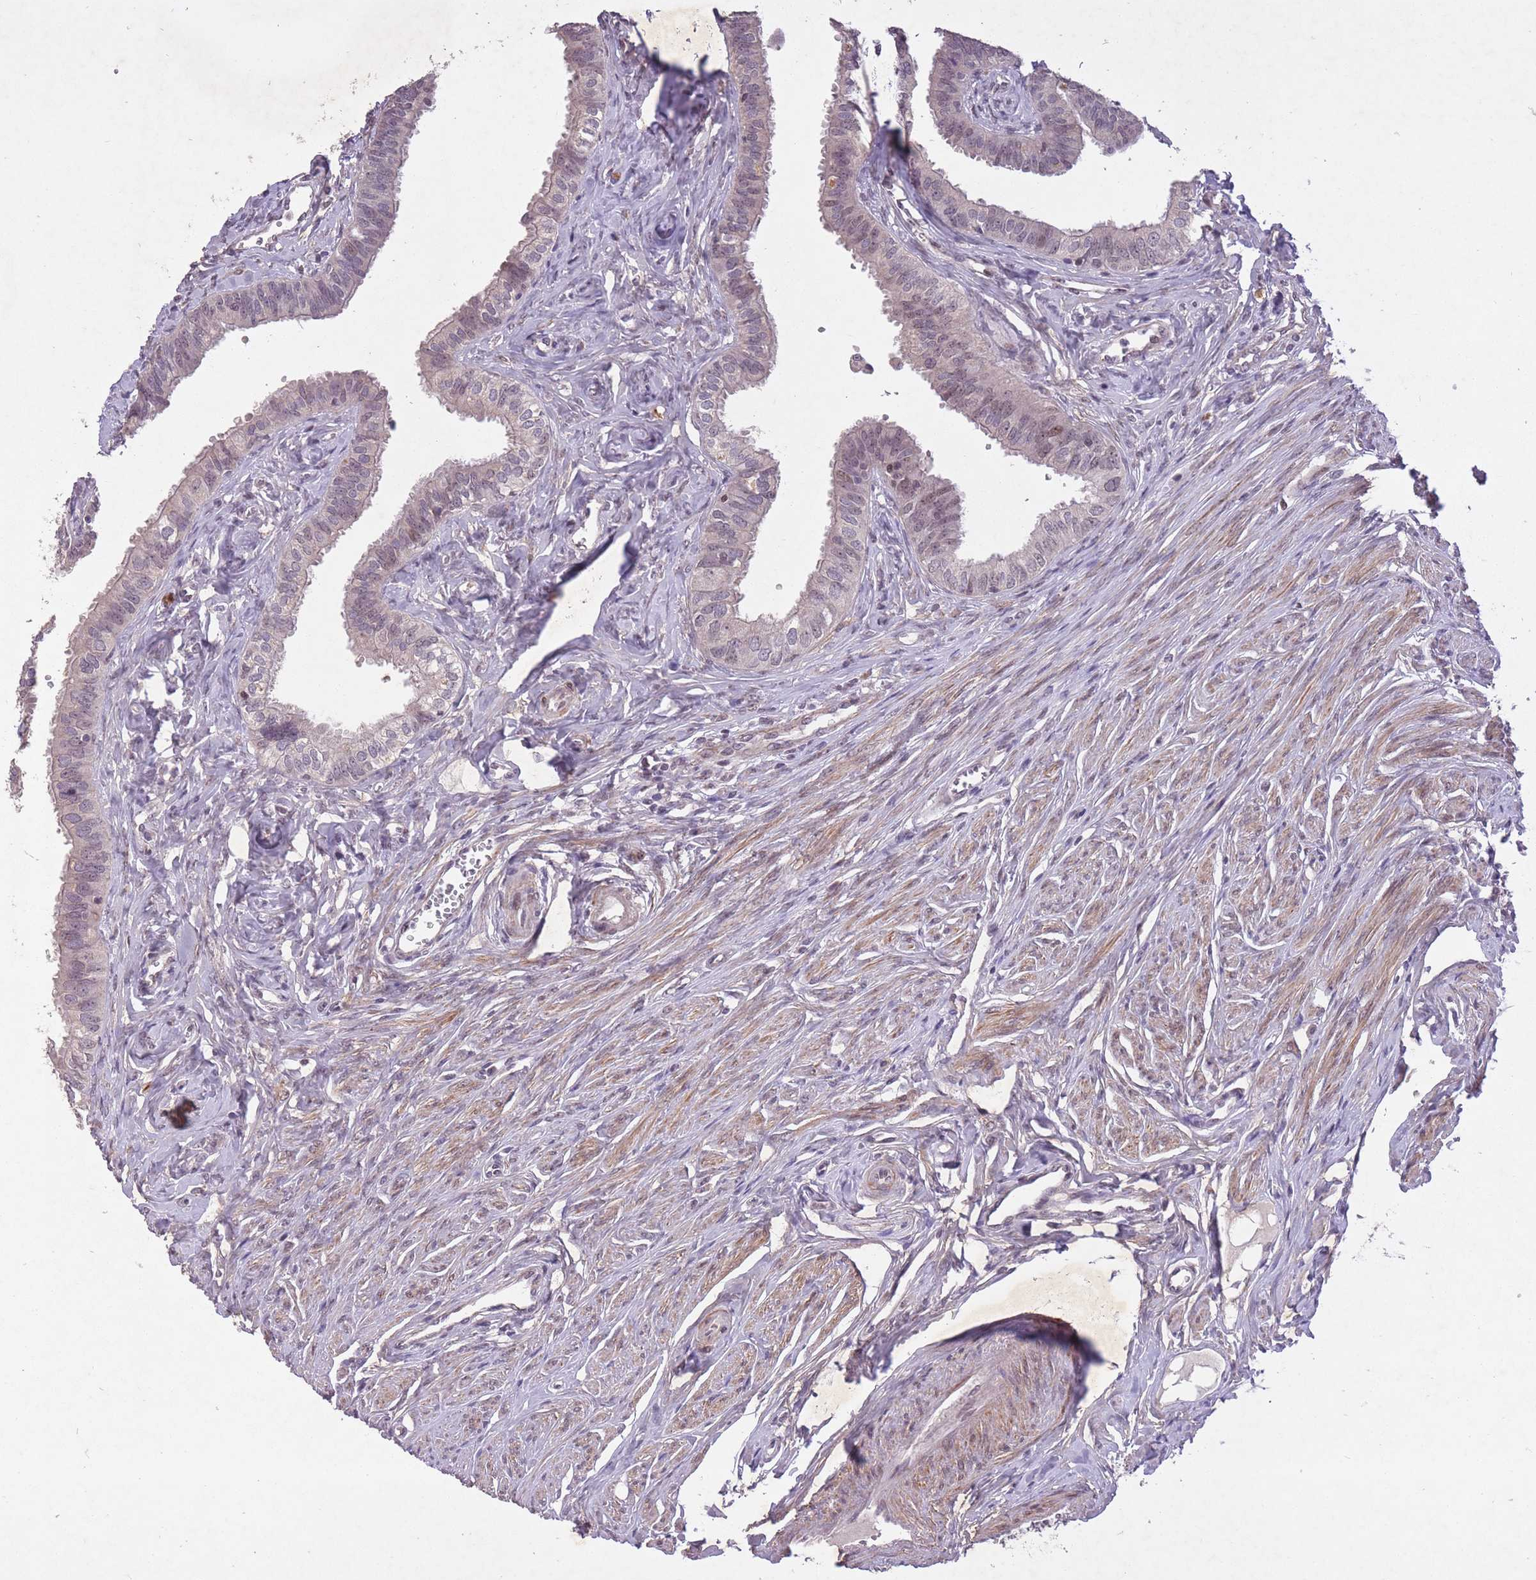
{"staining": {"intensity": "moderate", "quantity": "<25%", "location": "nuclear"}, "tissue": "fallopian tube", "cell_type": "Glandular cells", "image_type": "normal", "snomed": [{"axis": "morphology", "description": "Normal tissue, NOS"}, {"axis": "morphology", "description": "Carcinoma, NOS"}, {"axis": "topography", "description": "Fallopian tube"}, {"axis": "topography", "description": "Ovary"}], "caption": "A high-resolution photomicrograph shows IHC staining of unremarkable fallopian tube, which displays moderate nuclear positivity in approximately <25% of glandular cells.", "gene": "CBX6", "patient": {"sex": "female", "age": 59}}